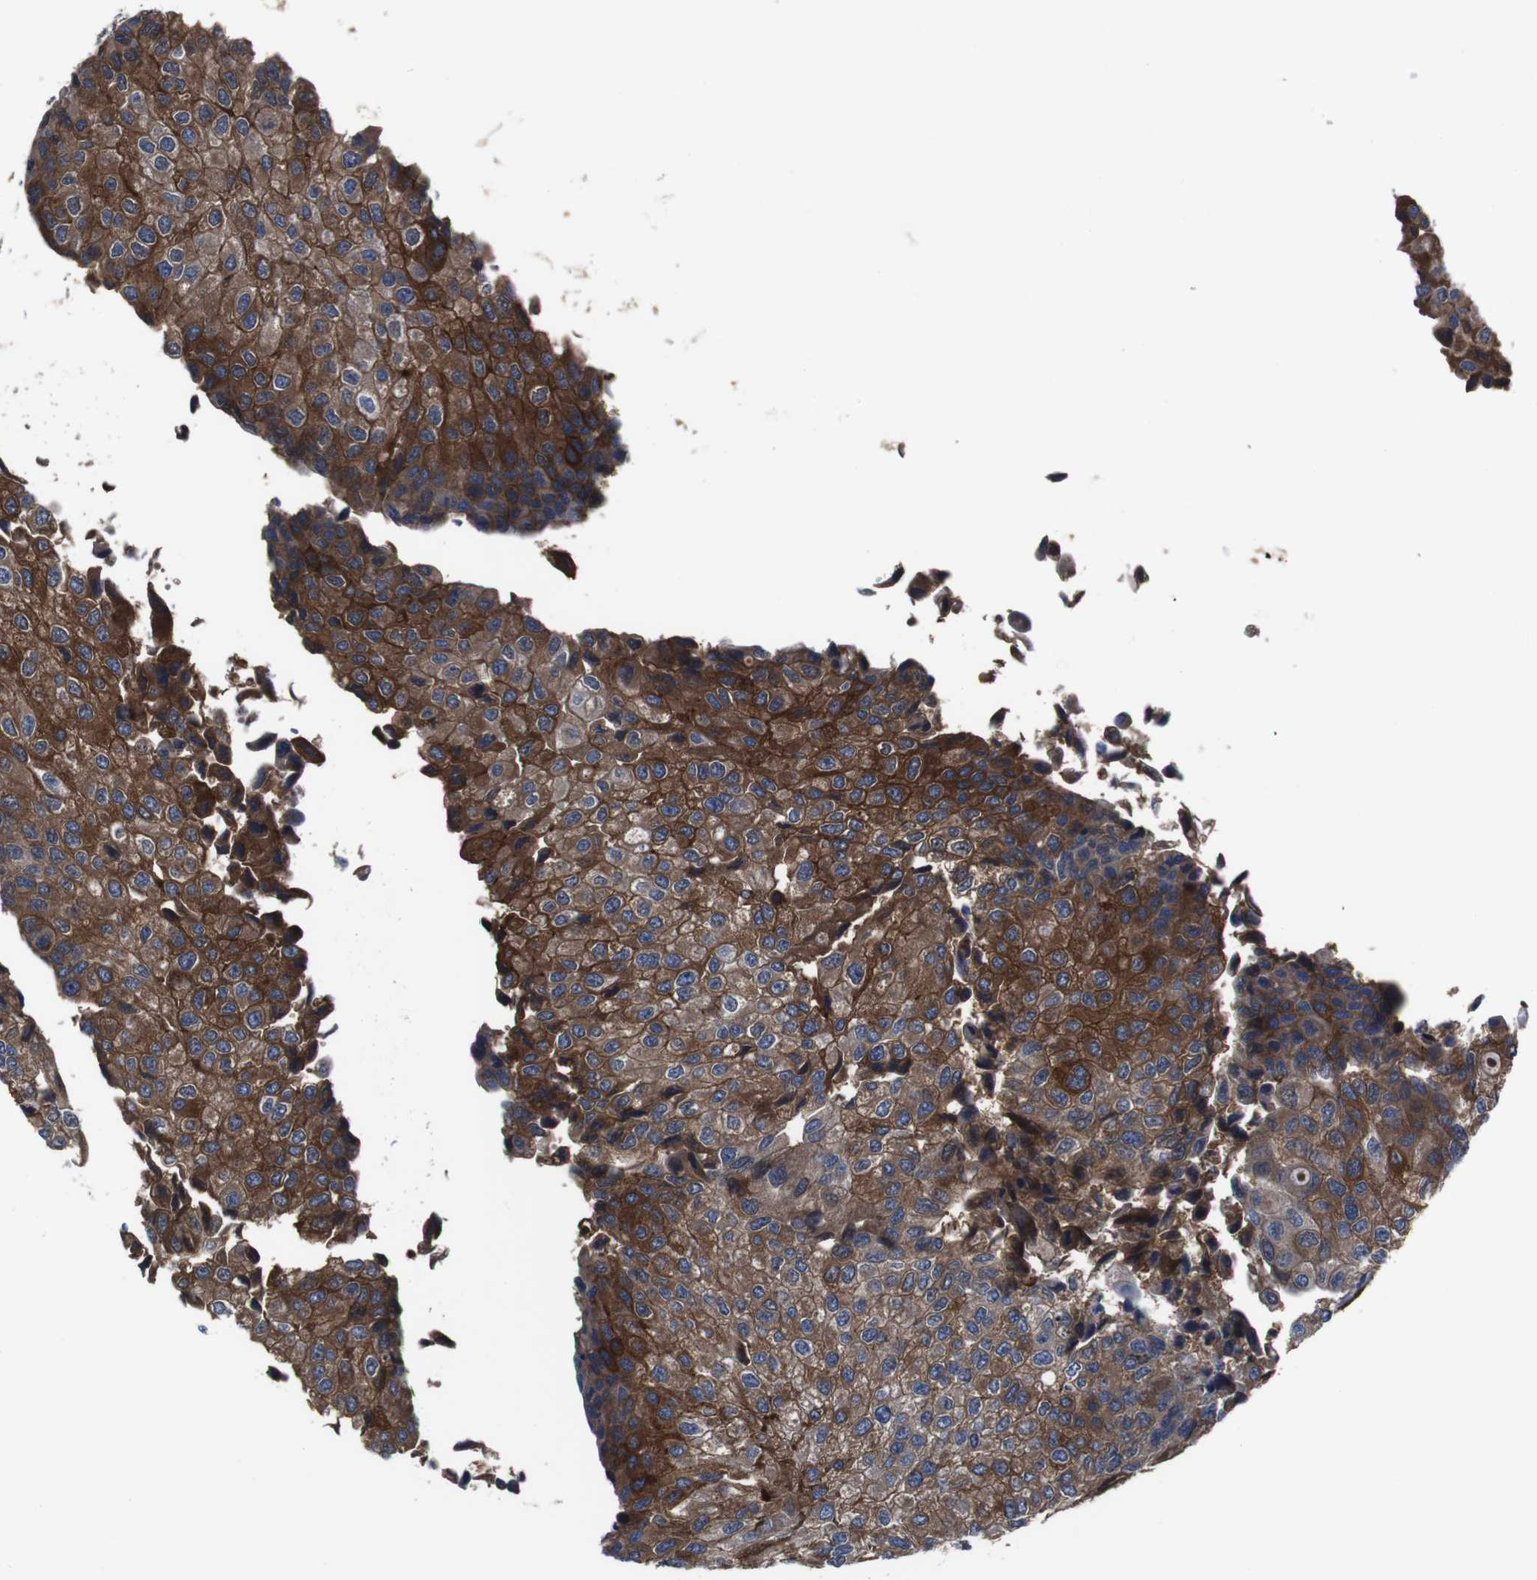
{"staining": {"intensity": "moderate", "quantity": ">75%", "location": "cytoplasmic/membranous"}, "tissue": "urothelial cancer", "cell_type": "Tumor cells", "image_type": "cancer", "snomed": [{"axis": "morphology", "description": "Urothelial carcinoma, High grade"}, {"axis": "topography", "description": "Kidney"}, {"axis": "topography", "description": "Urinary bladder"}], "caption": "The photomicrograph demonstrates a brown stain indicating the presence of a protein in the cytoplasmic/membranous of tumor cells in urothelial carcinoma (high-grade).", "gene": "SEMA4B", "patient": {"sex": "male", "age": 77}}